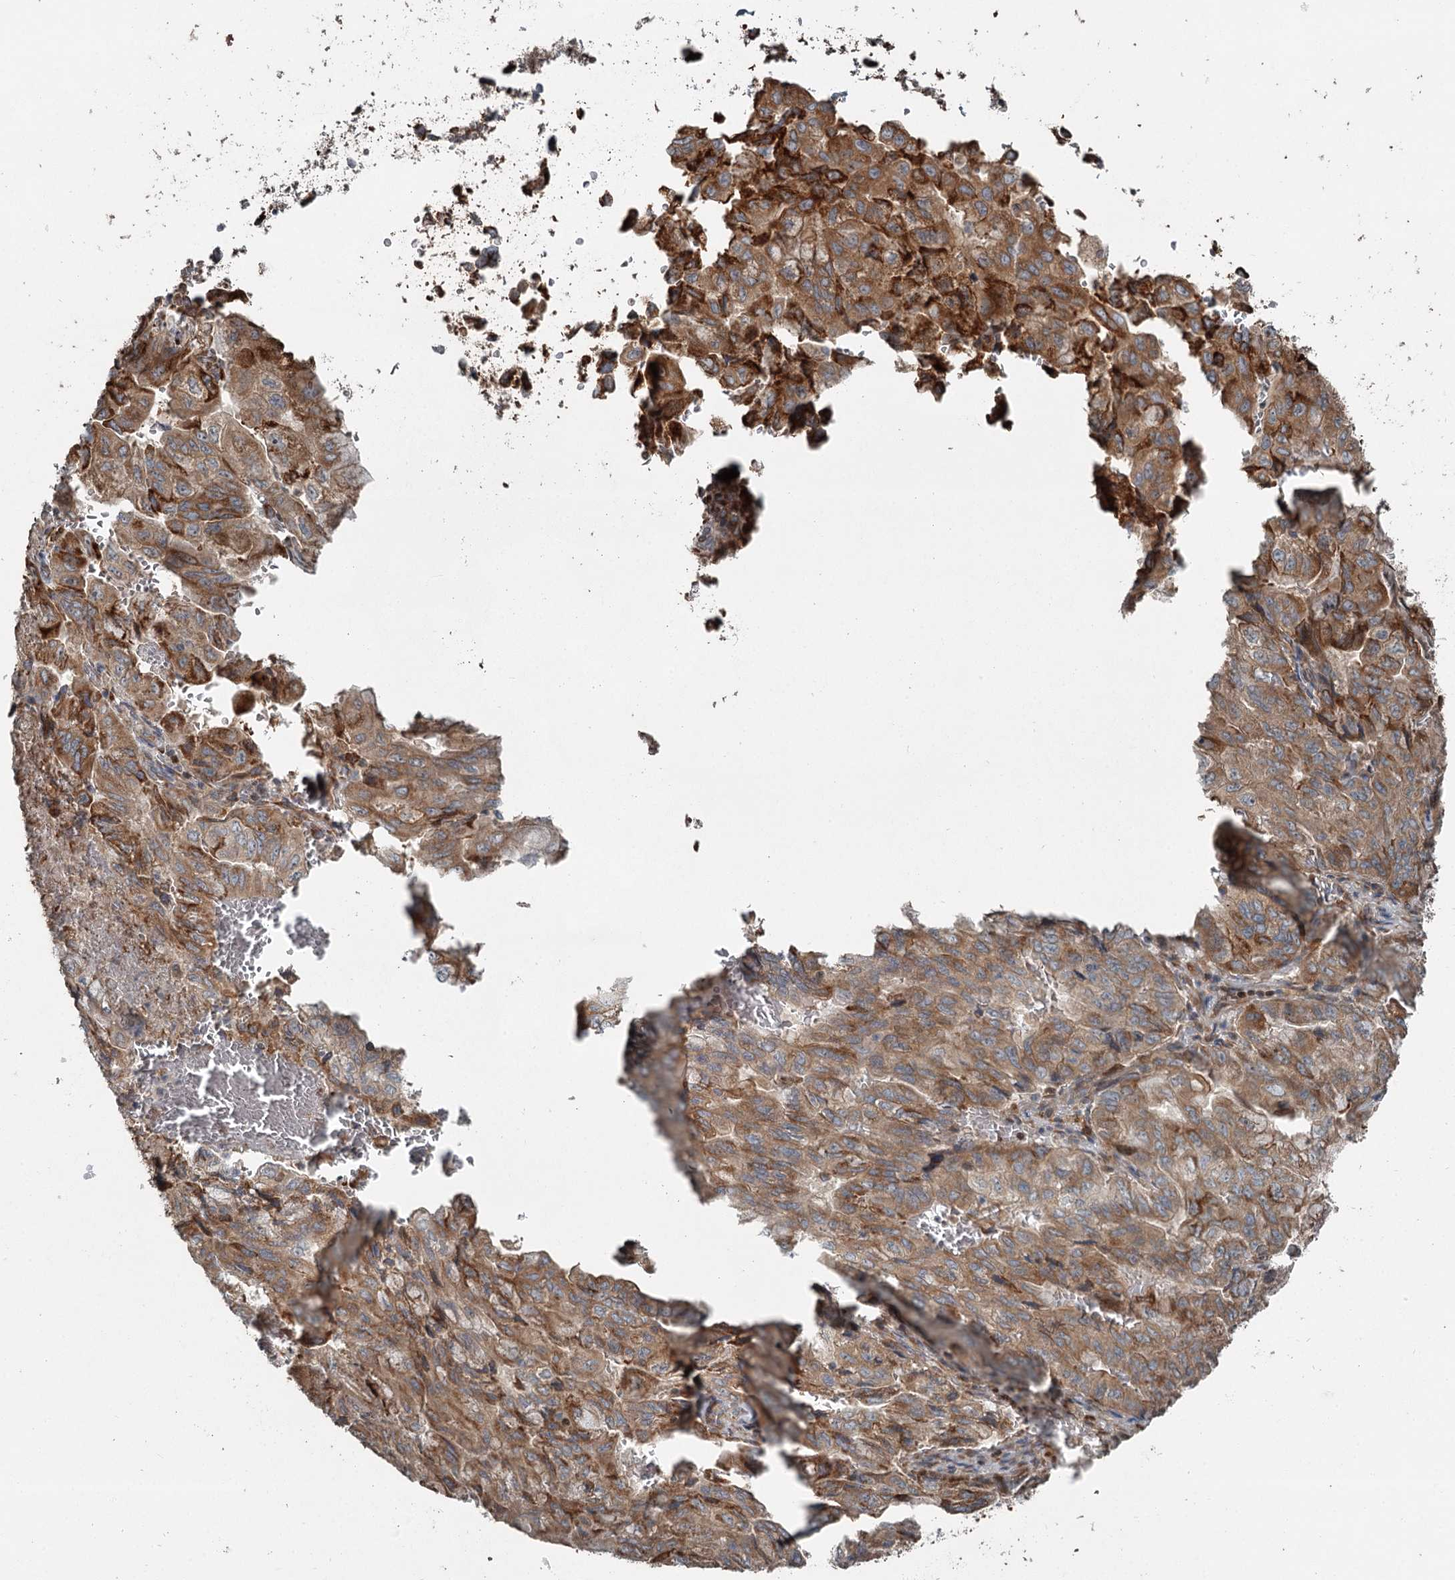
{"staining": {"intensity": "moderate", "quantity": ">75%", "location": "cytoplasmic/membranous"}, "tissue": "pancreatic cancer", "cell_type": "Tumor cells", "image_type": "cancer", "snomed": [{"axis": "morphology", "description": "Adenocarcinoma, NOS"}, {"axis": "topography", "description": "Pancreas"}], "caption": "Tumor cells demonstrate medium levels of moderate cytoplasmic/membranous staining in approximately >75% of cells in human pancreatic cancer (adenocarcinoma). (DAB (3,3'-diaminobenzidine) = brown stain, brightfield microscopy at high magnification).", "gene": "RASSF8", "patient": {"sex": "male", "age": 59}}